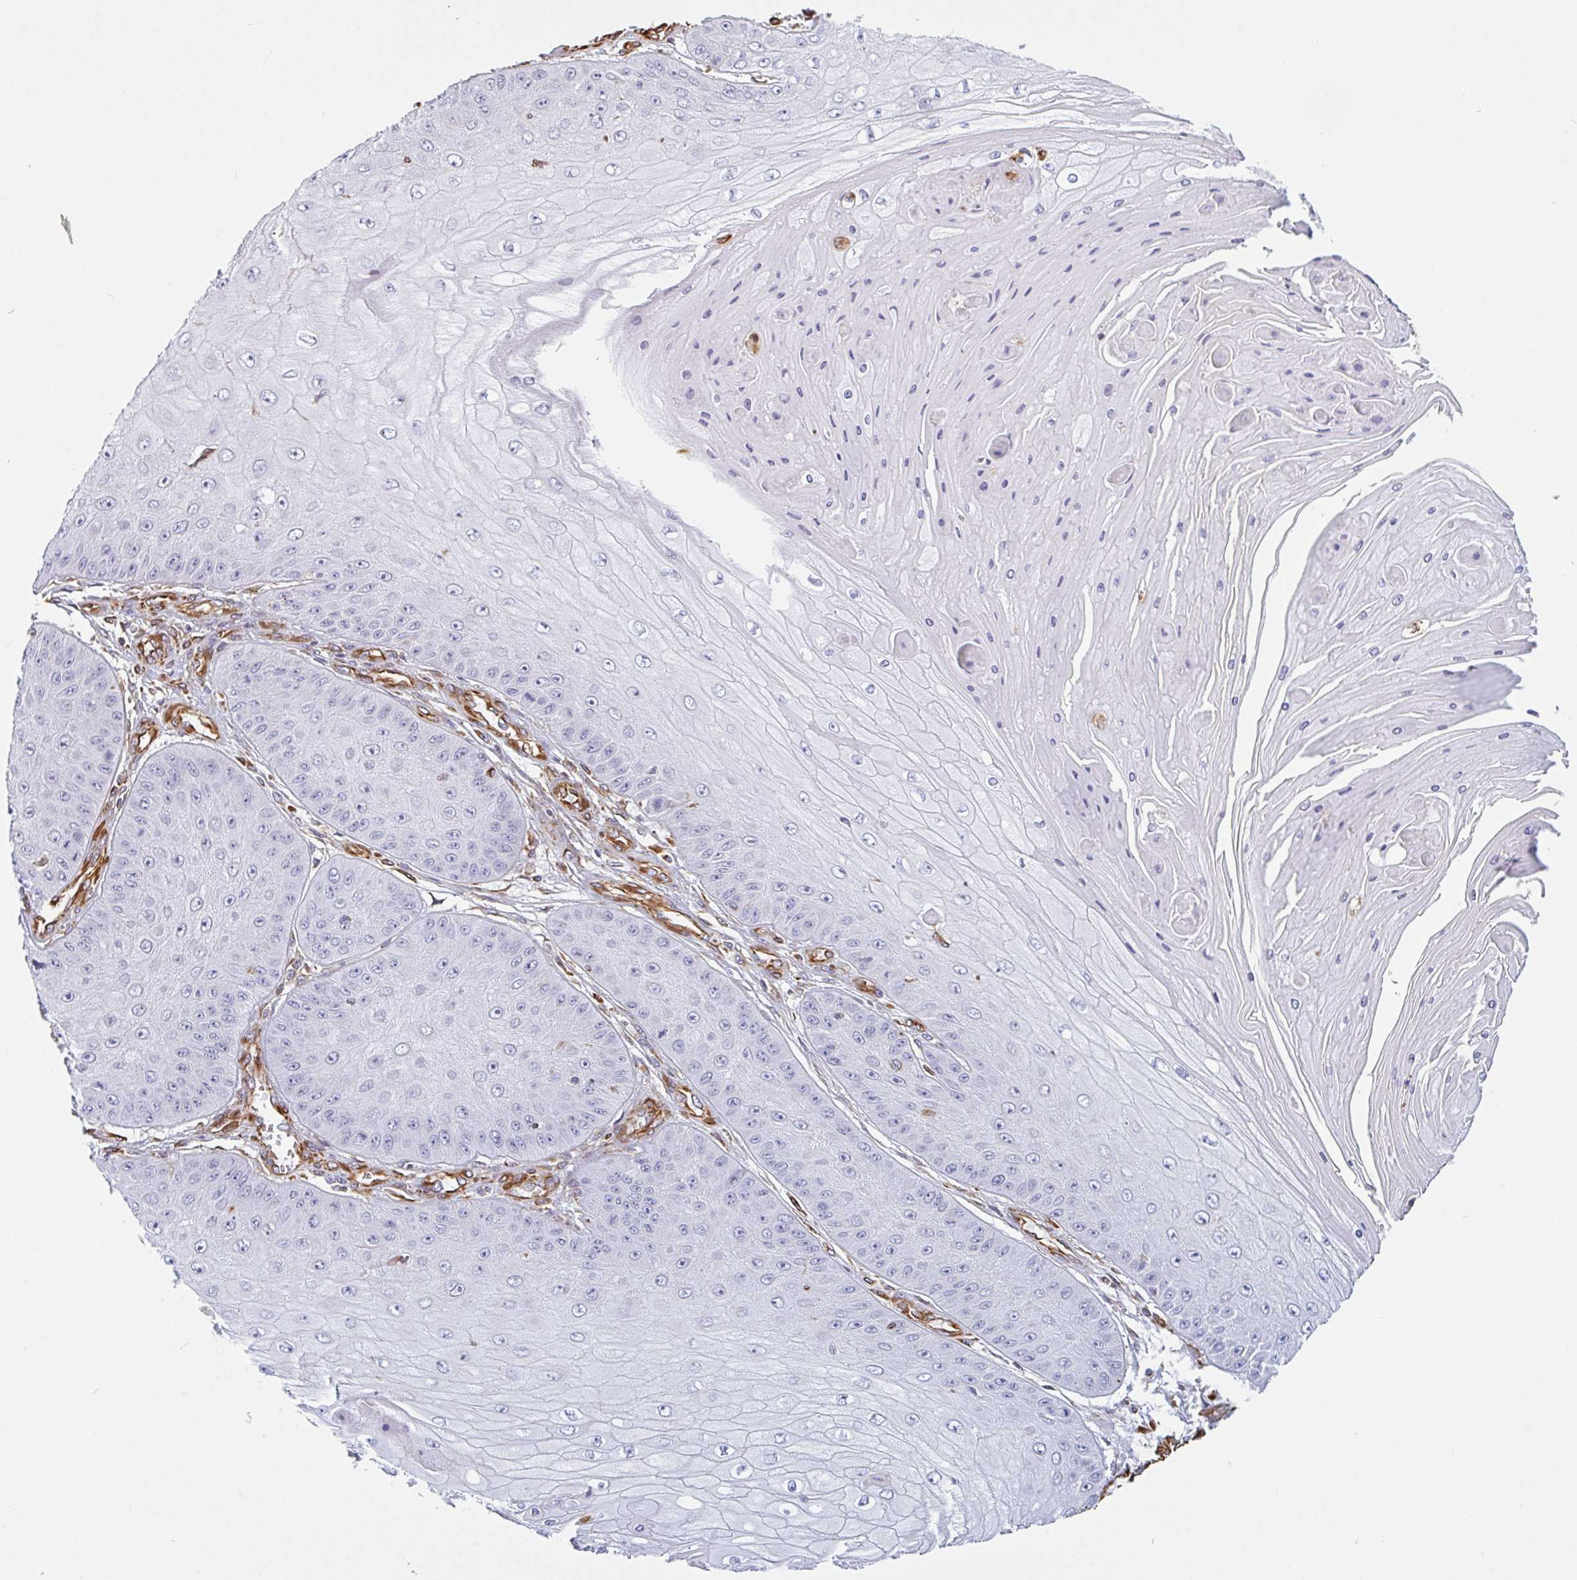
{"staining": {"intensity": "negative", "quantity": "none", "location": "none"}, "tissue": "skin cancer", "cell_type": "Tumor cells", "image_type": "cancer", "snomed": [{"axis": "morphology", "description": "Squamous cell carcinoma, NOS"}, {"axis": "topography", "description": "Skin"}], "caption": "This is a image of immunohistochemistry (IHC) staining of skin cancer, which shows no expression in tumor cells.", "gene": "PPFIA1", "patient": {"sex": "male", "age": 70}}